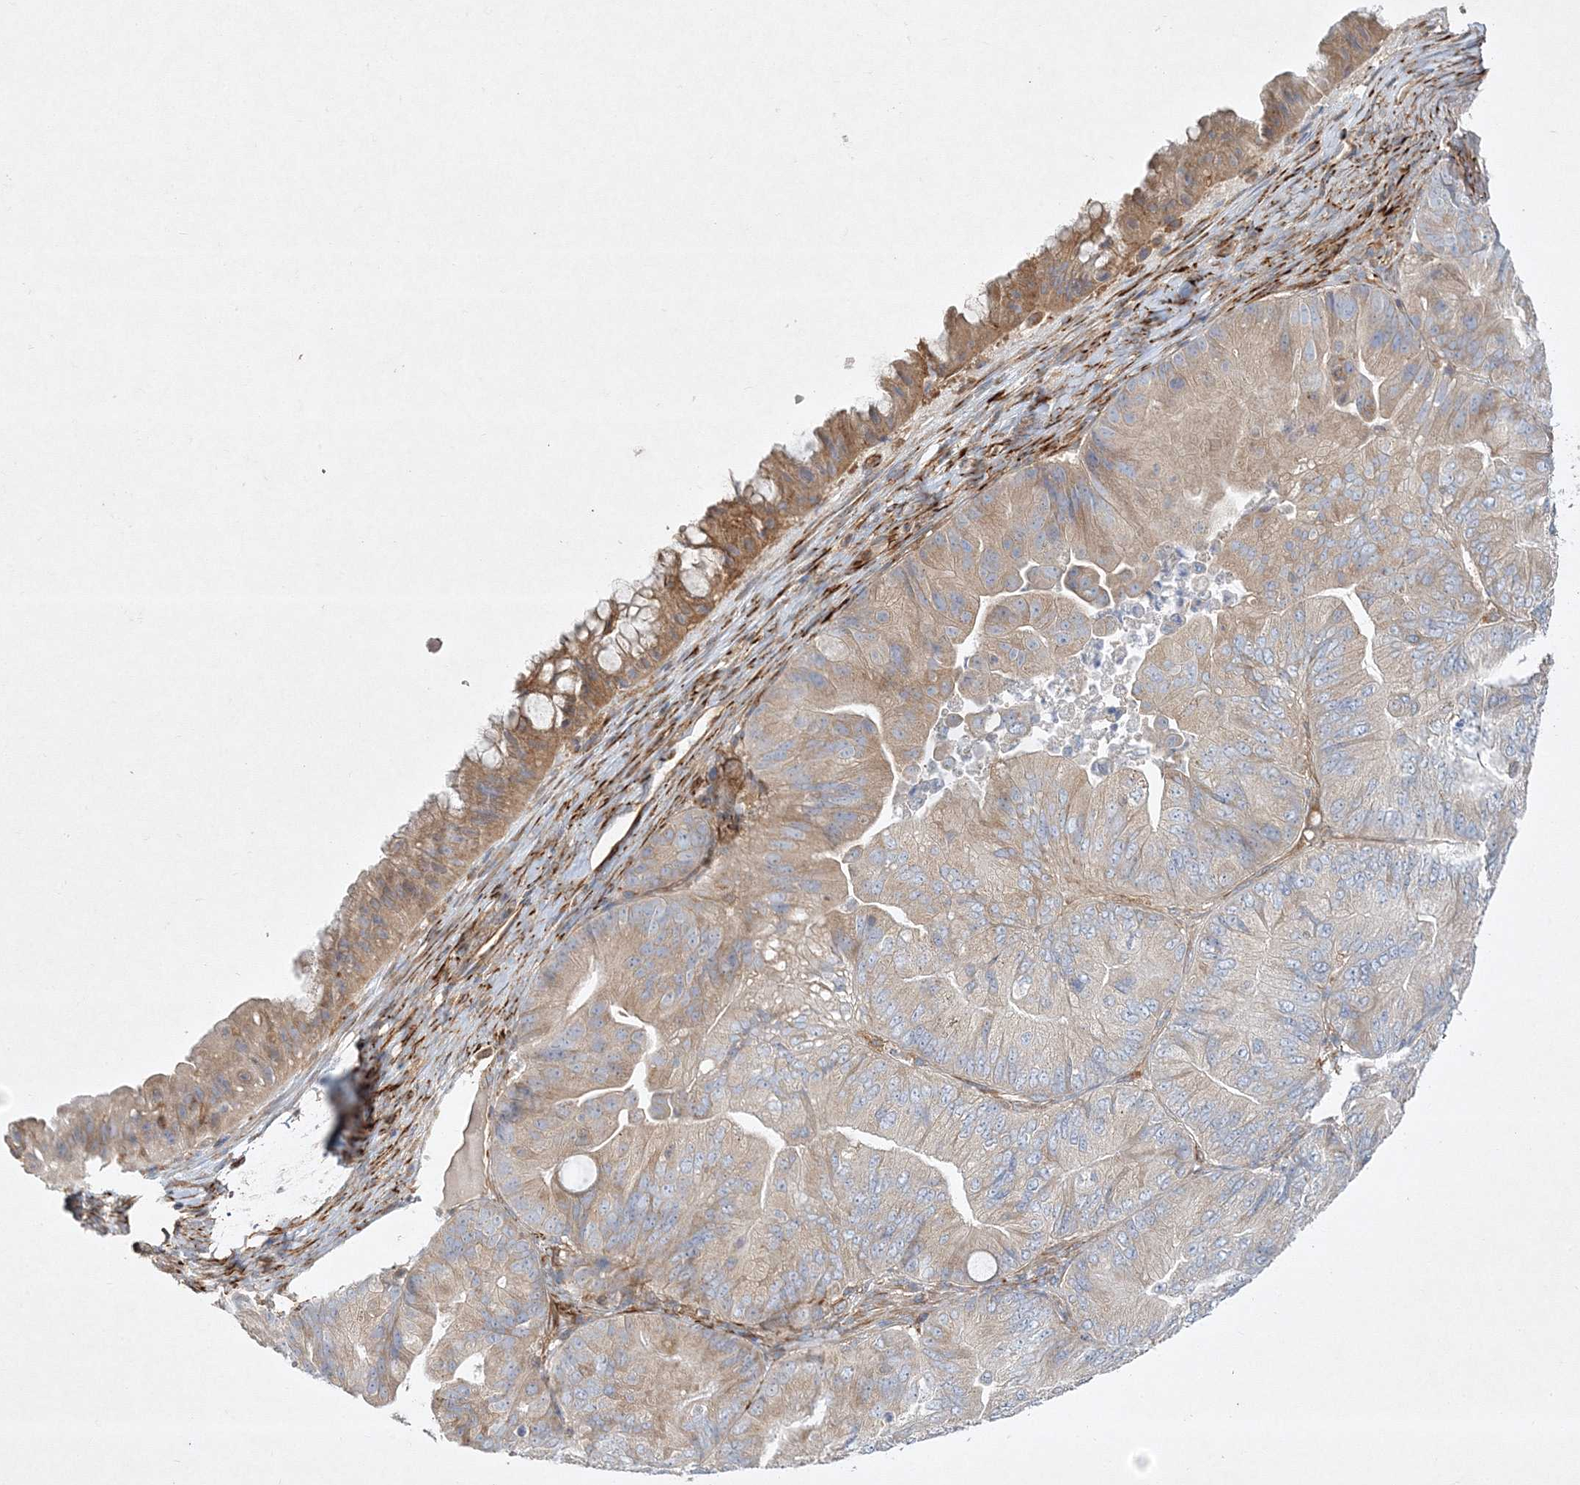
{"staining": {"intensity": "moderate", "quantity": "<25%", "location": "cytoplasmic/membranous"}, "tissue": "ovarian cancer", "cell_type": "Tumor cells", "image_type": "cancer", "snomed": [{"axis": "morphology", "description": "Cystadenocarcinoma, mucinous, NOS"}, {"axis": "topography", "description": "Ovary"}], "caption": "Immunohistochemical staining of mucinous cystadenocarcinoma (ovarian) displays low levels of moderate cytoplasmic/membranous expression in about <25% of tumor cells.", "gene": "WDR37", "patient": {"sex": "female", "age": 61}}